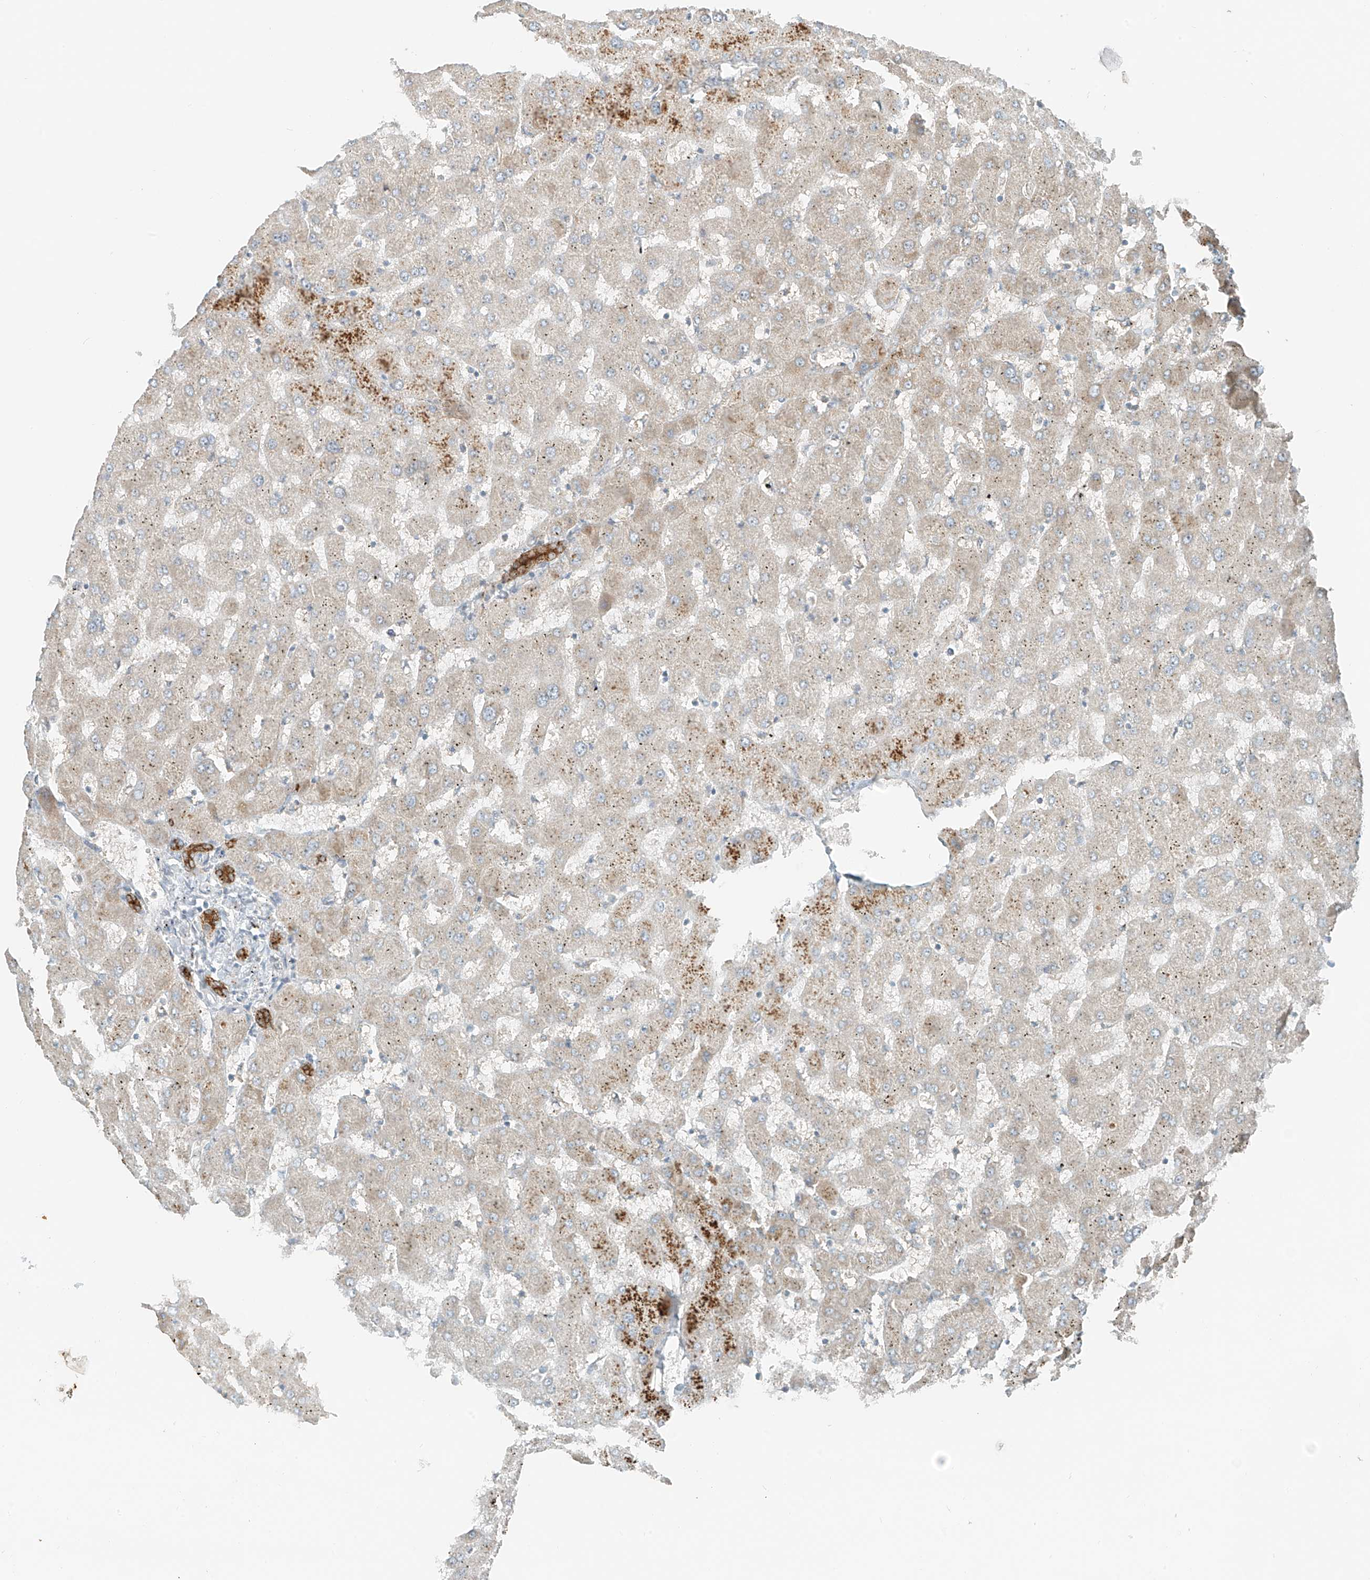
{"staining": {"intensity": "strong", "quantity": ">75%", "location": "cytoplasmic/membranous"}, "tissue": "liver", "cell_type": "Cholangiocytes", "image_type": "normal", "snomed": [{"axis": "morphology", "description": "Normal tissue, NOS"}, {"axis": "topography", "description": "Liver"}], "caption": "Immunohistochemical staining of unremarkable liver exhibits strong cytoplasmic/membranous protein expression in approximately >75% of cholangiocytes.", "gene": "FSTL1", "patient": {"sex": "female", "age": 63}}